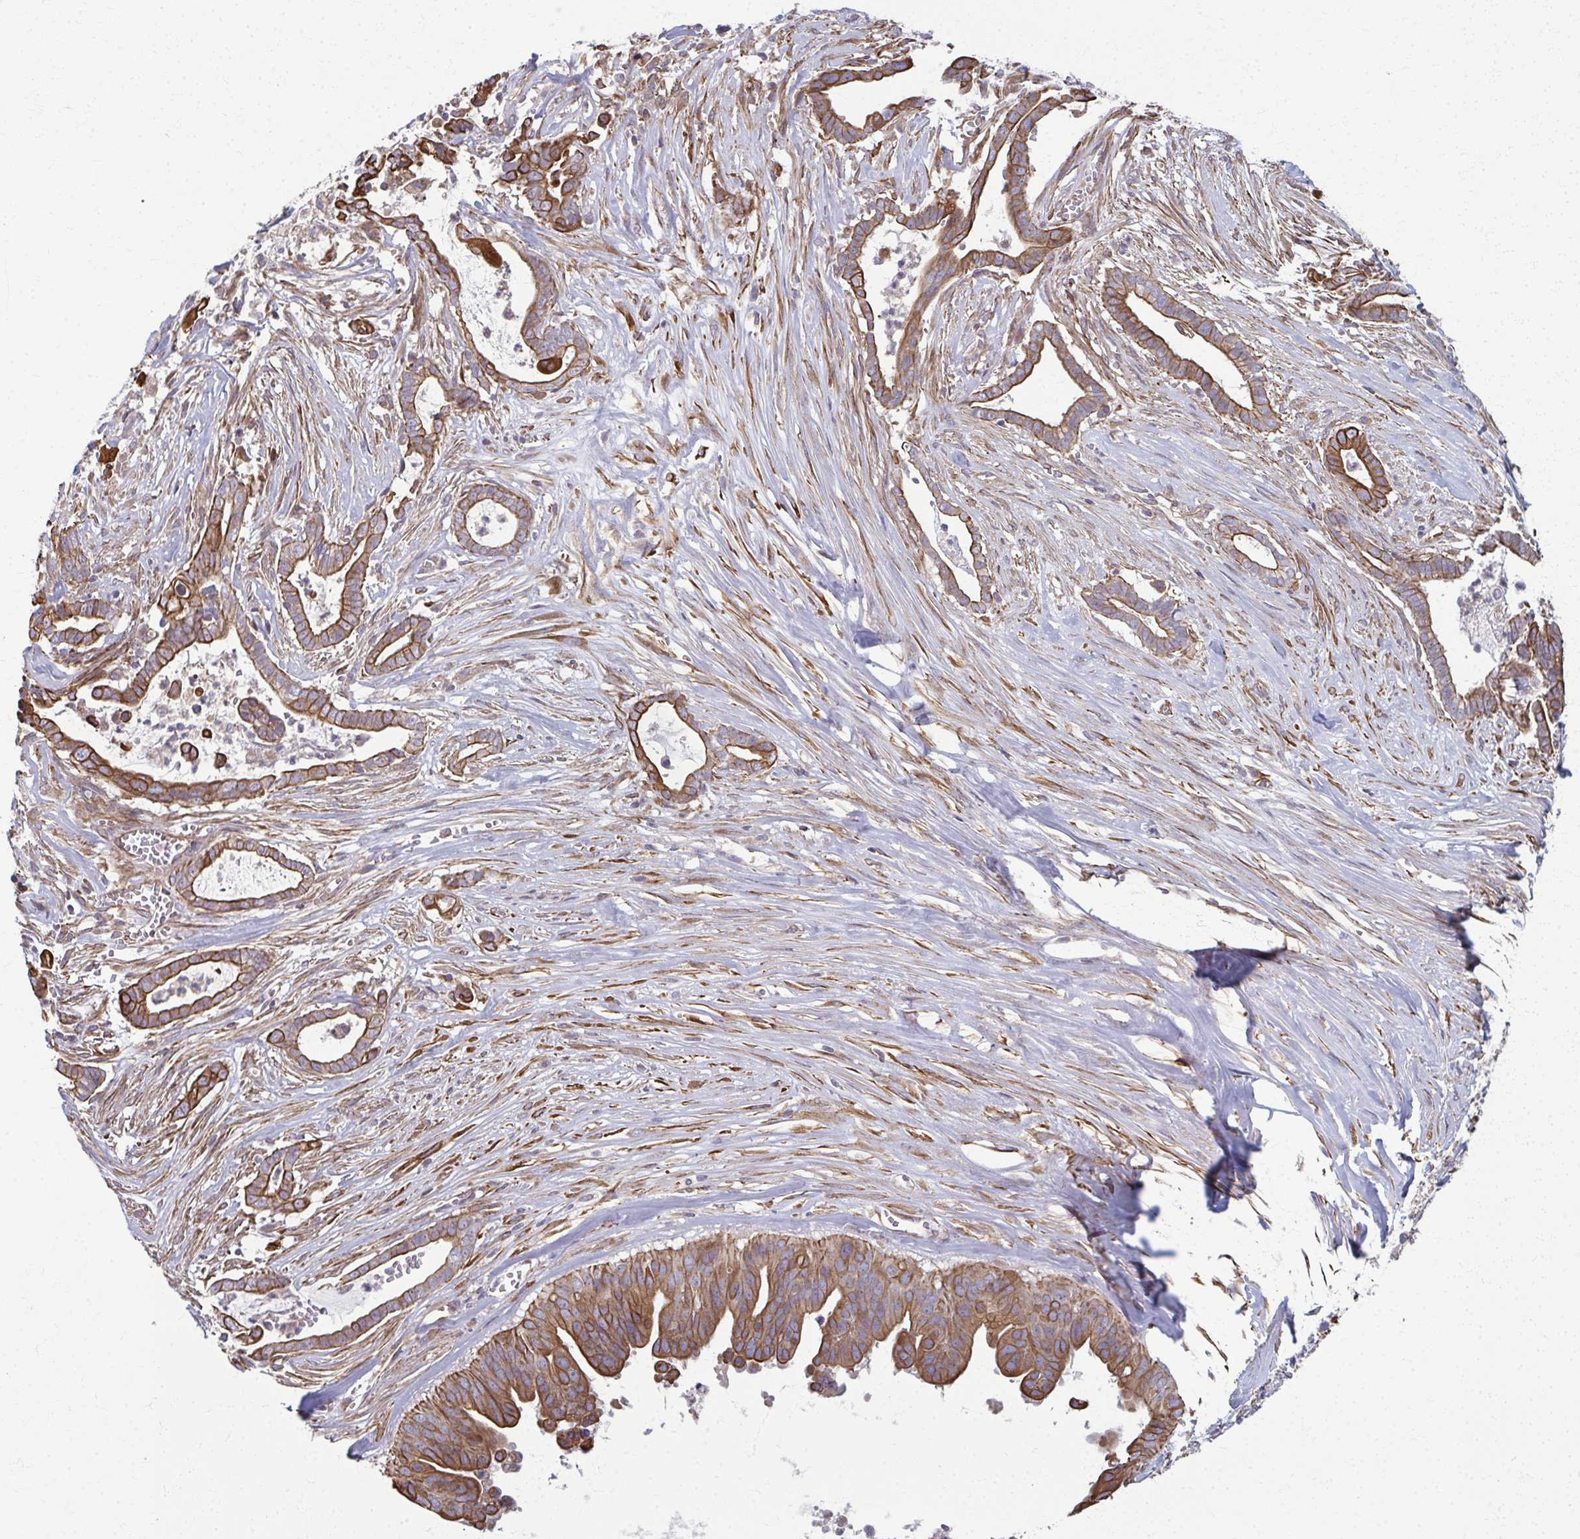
{"staining": {"intensity": "strong", "quantity": ">75%", "location": "cytoplasmic/membranous"}, "tissue": "pancreatic cancer", "cell_type": "Tumor cells", "image_type": "cancer", "snomed": [{"axis": "morphology", "description": "Adenocarcinoma, NOS"}, {"axis": "topography", "description": "Pancreas"}], "caption": "Protein staining of adenocarcinoma (pancreatic) tissue shows strong cytoplasmic/membranous positivity in approximately >75% of tumor cells.", "gene": "EID2B", "patient": {"sex": "male", "age": 61}}